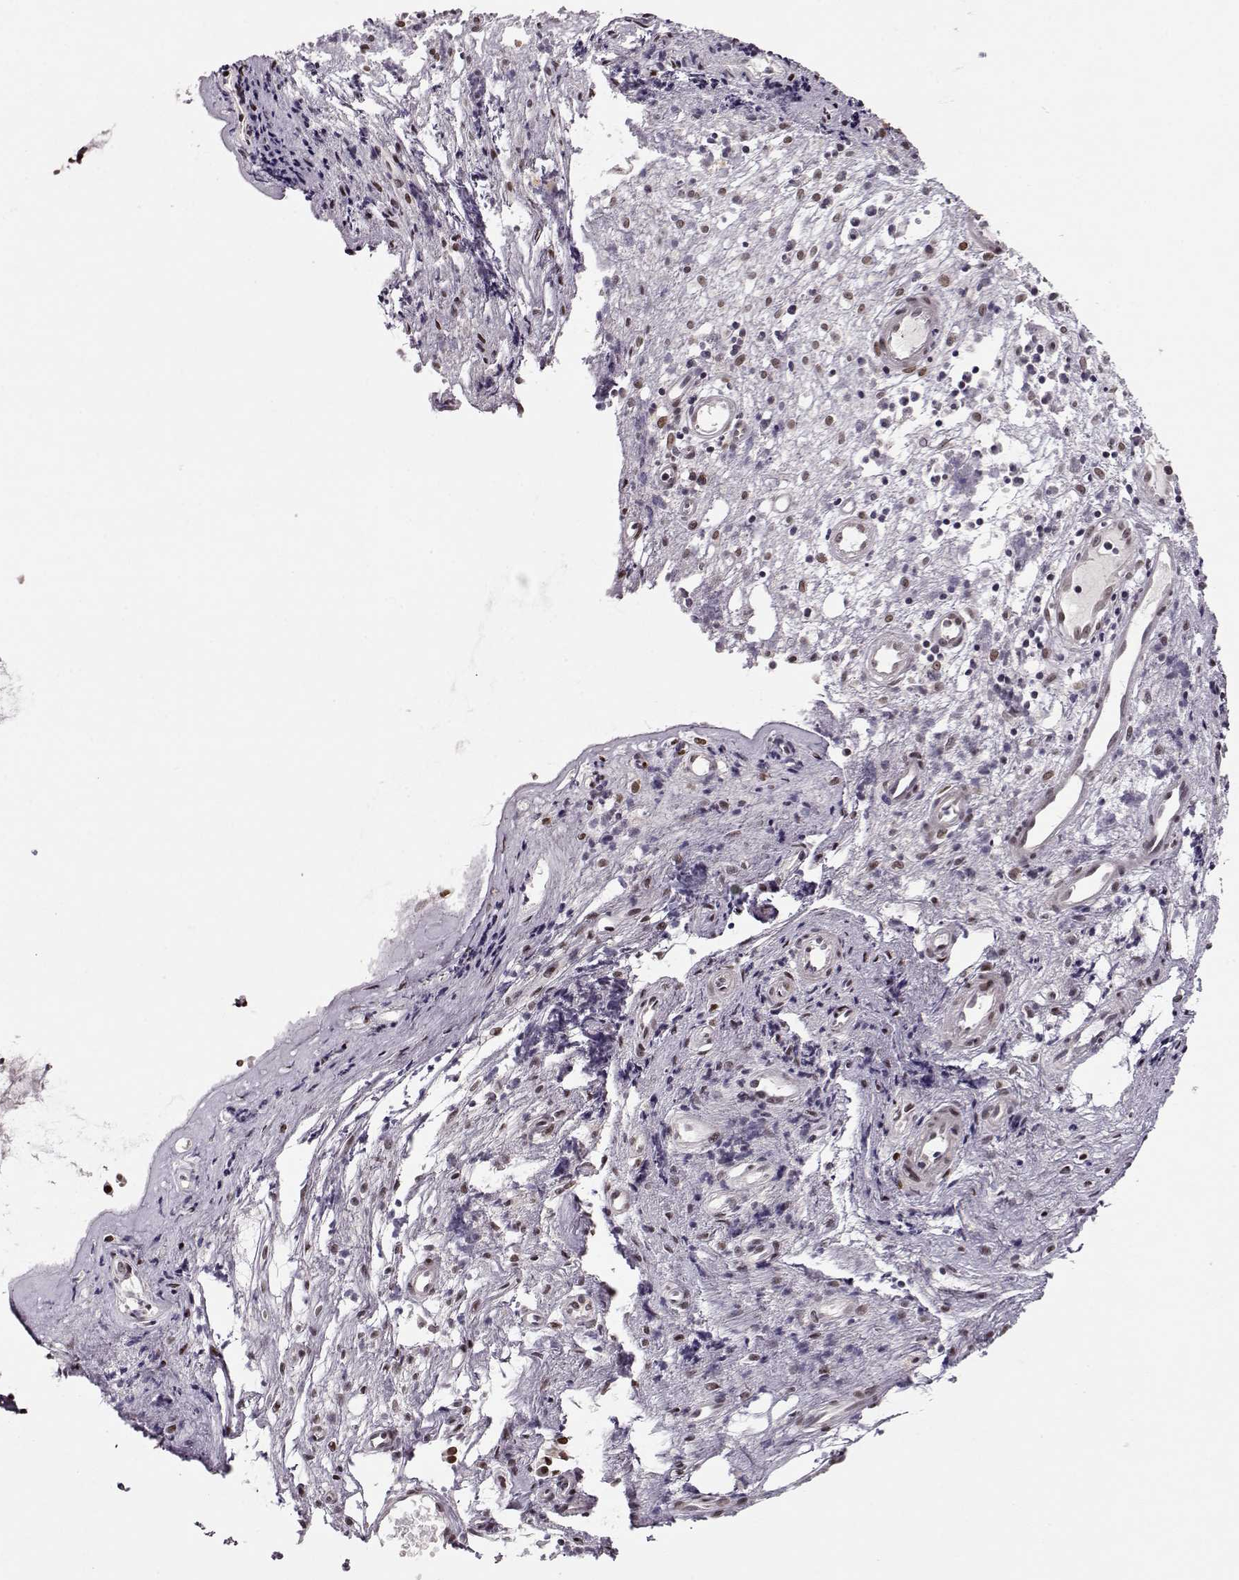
{"staining": {"intensity": "strong", "quantity": ">75%", "location": "nuclear"}, "tissue": "nasopharynx", "cell_type": "Respiratory epithelial cells", "image_type": "normal", "snomed": [{"axis": "morphology", "description": "Normal tissue, NOS"}, {"axis": "topography", "description": "Nasopharynx"}], "caption": "This is a micrograph of immunohistochemistry staining of normal nasopharynx, which shows strong staining in the nuclear of respiratory epithelial cells.", "gene": "RAI1", "patient": {"sex": "female", "age": 47}}